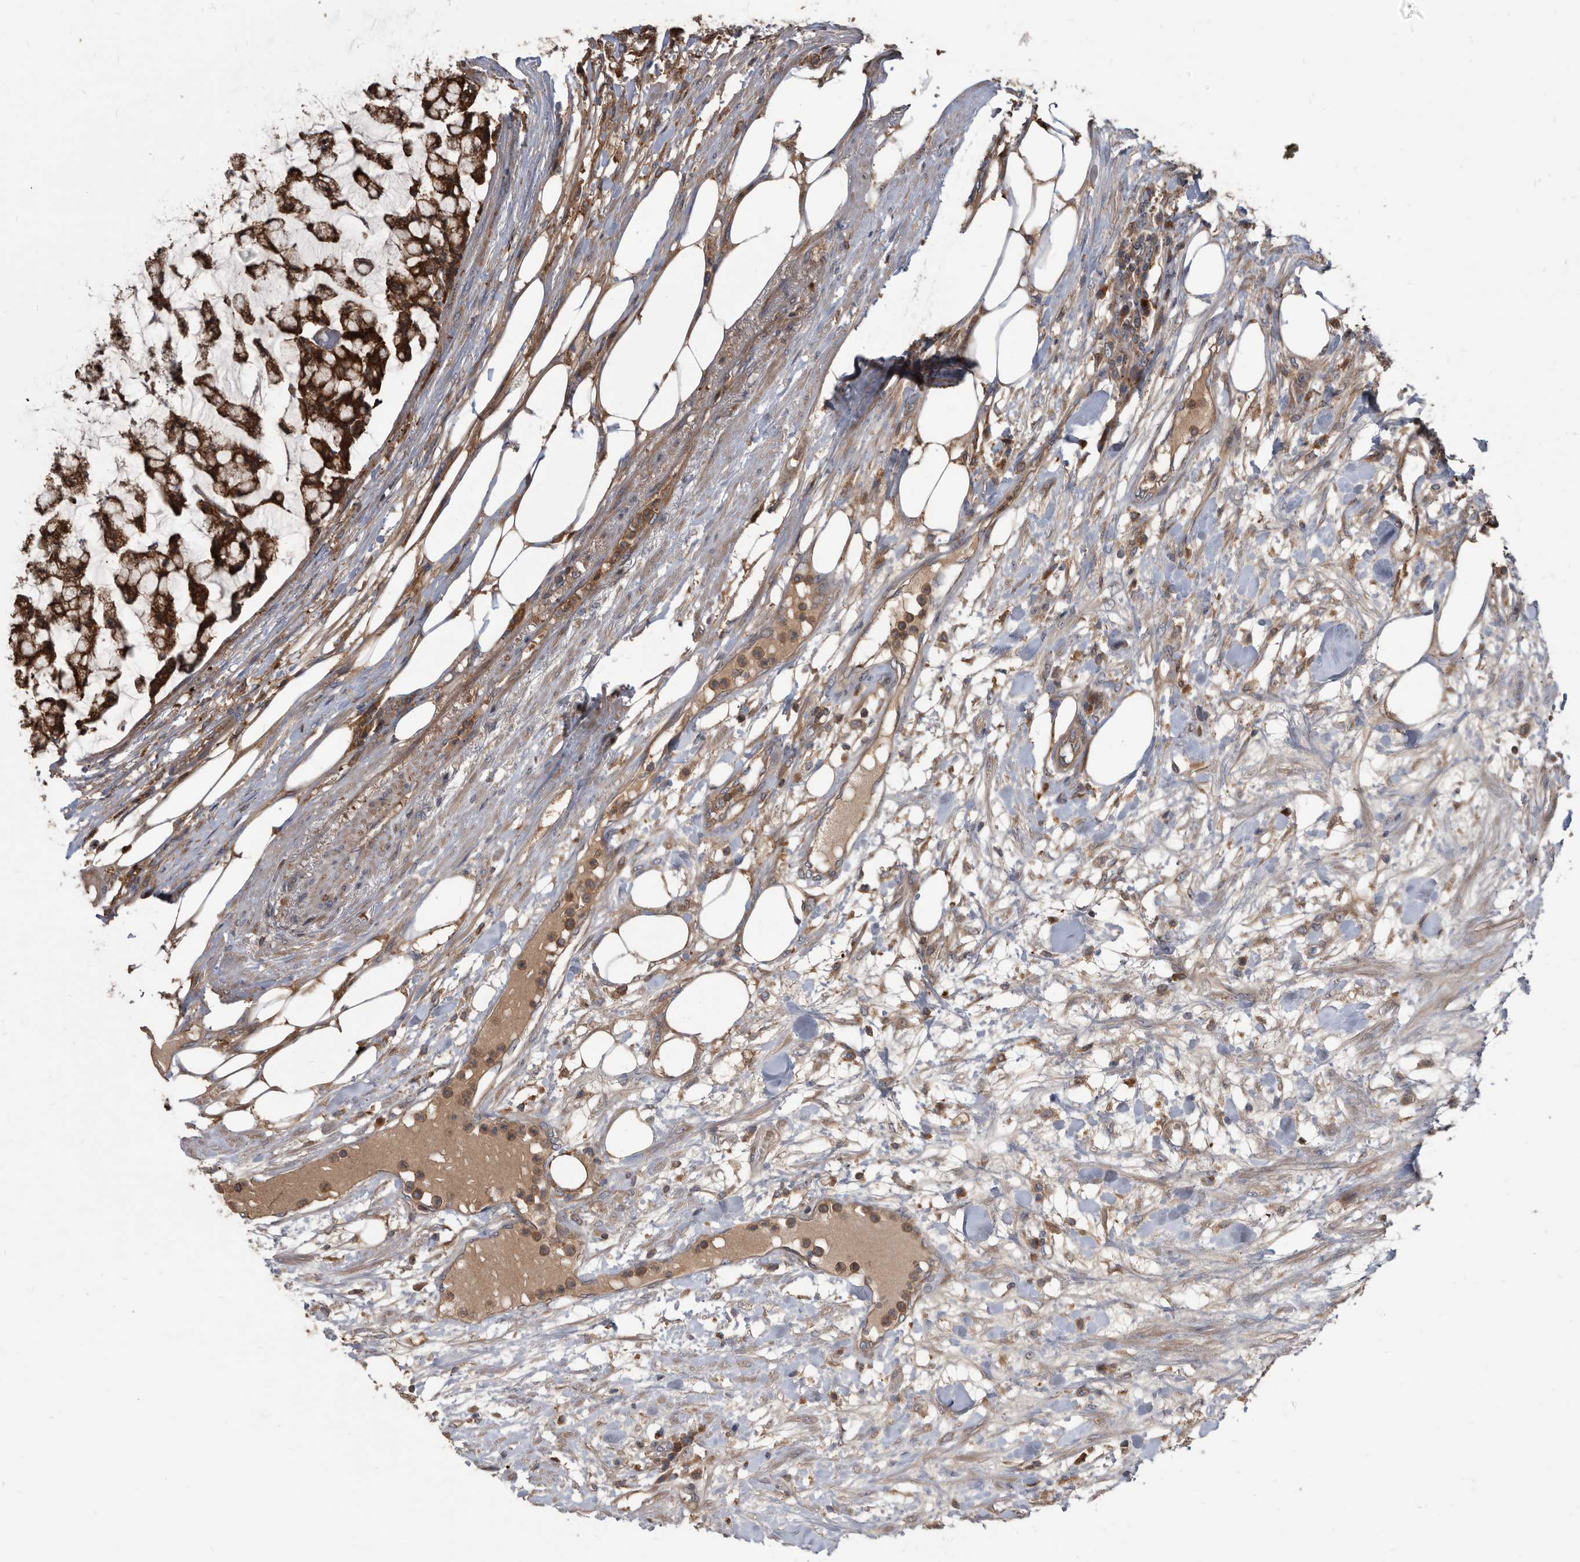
{"staining": {"intensity": "strong", "quantity": ">75%", "location": "cytoplasmic/membranous"}, "tissue": "colorectal cancer", "cell_type": "Tumor cells", "image_type": "cancer", "snomed": [{"axis": "morphology", "description": "Adenocarcinoma, NOS"}, {"axis": "topography", "description": "Colon"}], "caption": "Adenocarcinoma (colorectal) was stained to show a protein in brown. There is high levels of strong cytoplasmic/membranous expression in approximately >75% of tumor cells. (Brightfield microscopy of DAB IHC at high magnification).", "gene": "APEH", "patient": {"sex": "female", "age": 84}}